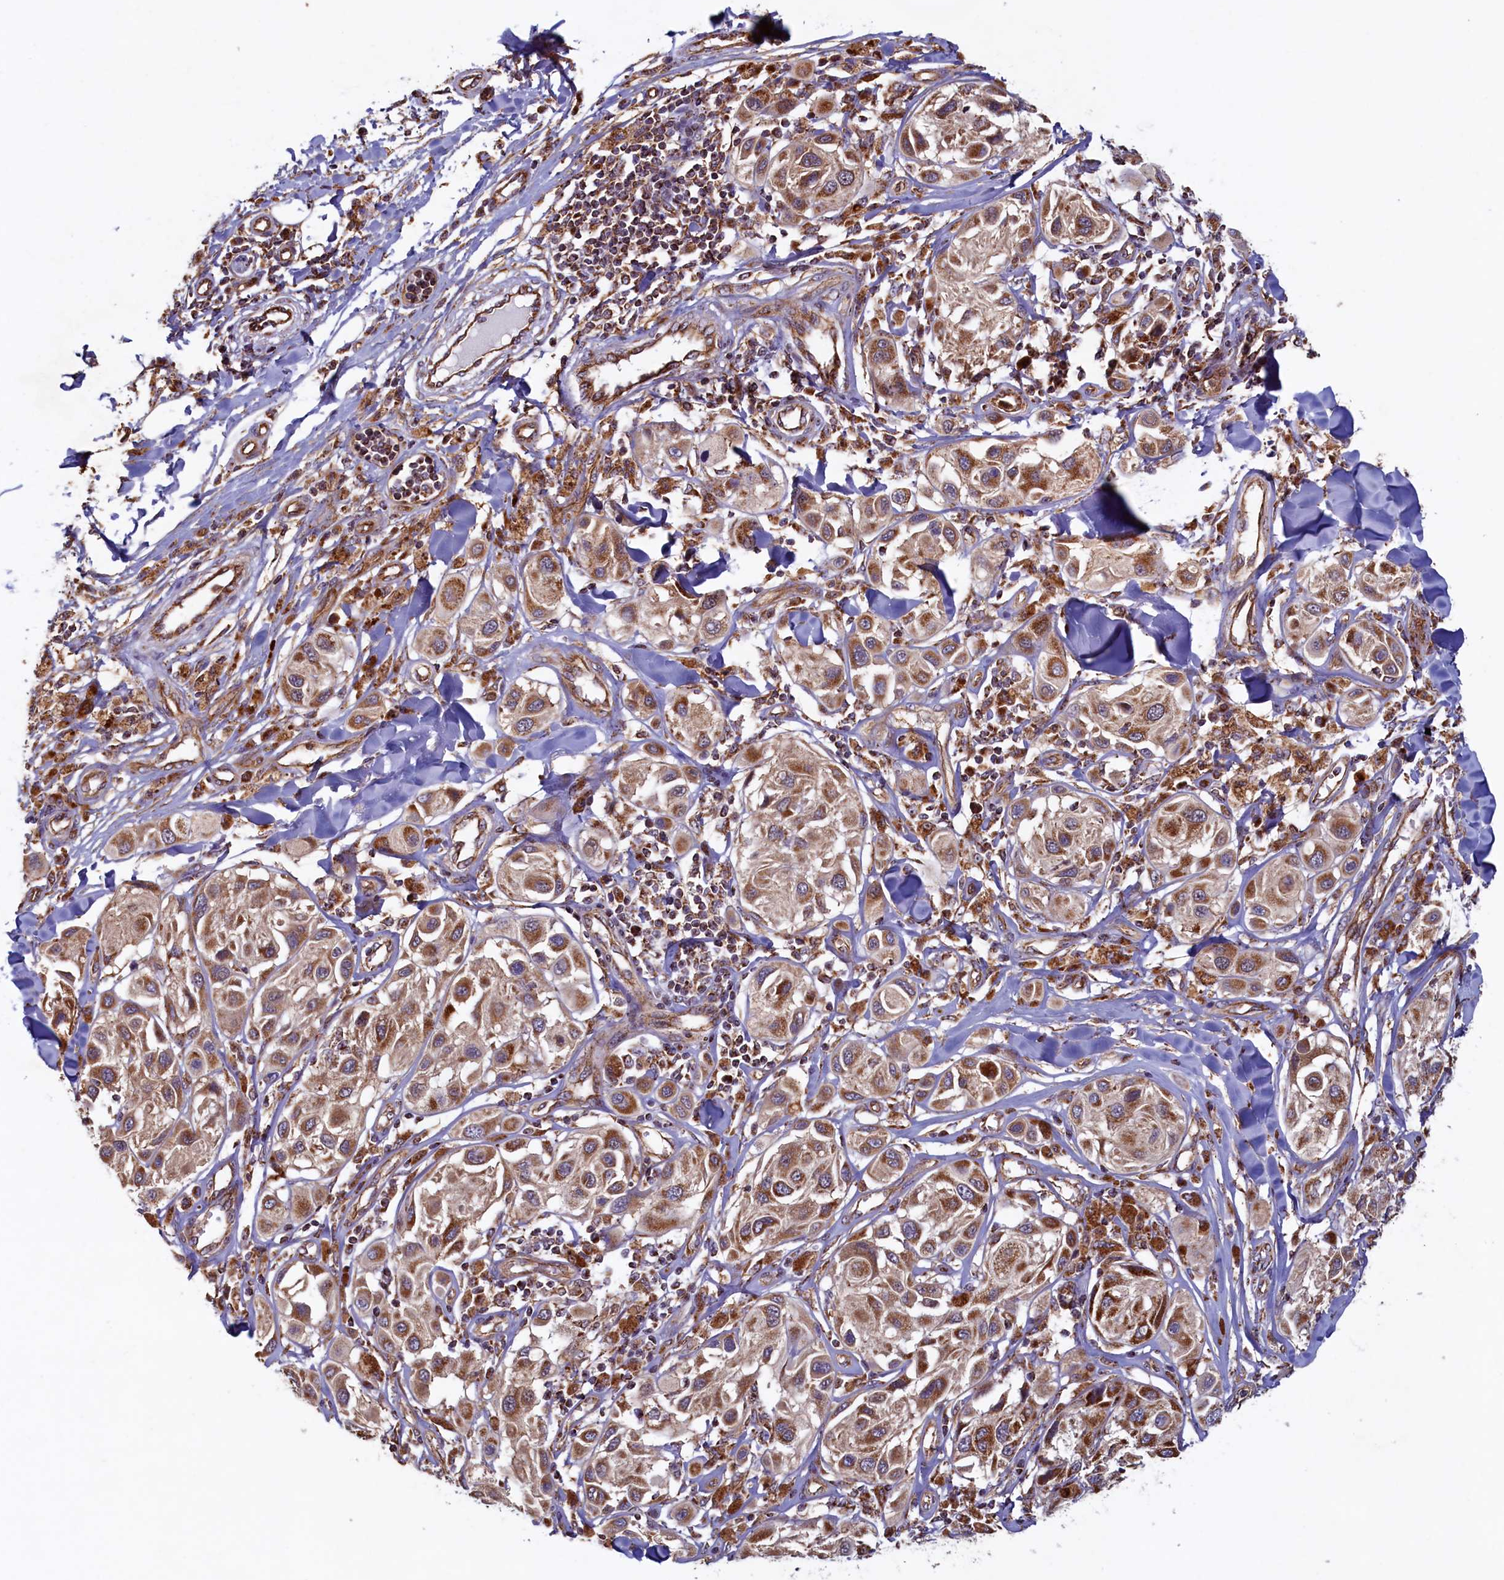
{"staining": {"intensity": "moderate", "quantity": ">75%", "location": "cytoplasmic/membranous"}, "tissue": "melanoma", "cell_type": "Tumor cells", "image_type": "cancer", "snomed": [{"axis": "morphology", "description": "Malignant melanoma, Metastatic site"}, {"axis": "topography", "description": "Skin"}], "caption": "This micrograph demonstrates melanoma stained with IHC to label a protein in brown. The cytoplasmic/membranous of tumor cells show moderate positivity for the protein. Nuclei are counter-stained blue.", "gene": "UBE3B", "patient": {"sex": "male", "age": 41}}